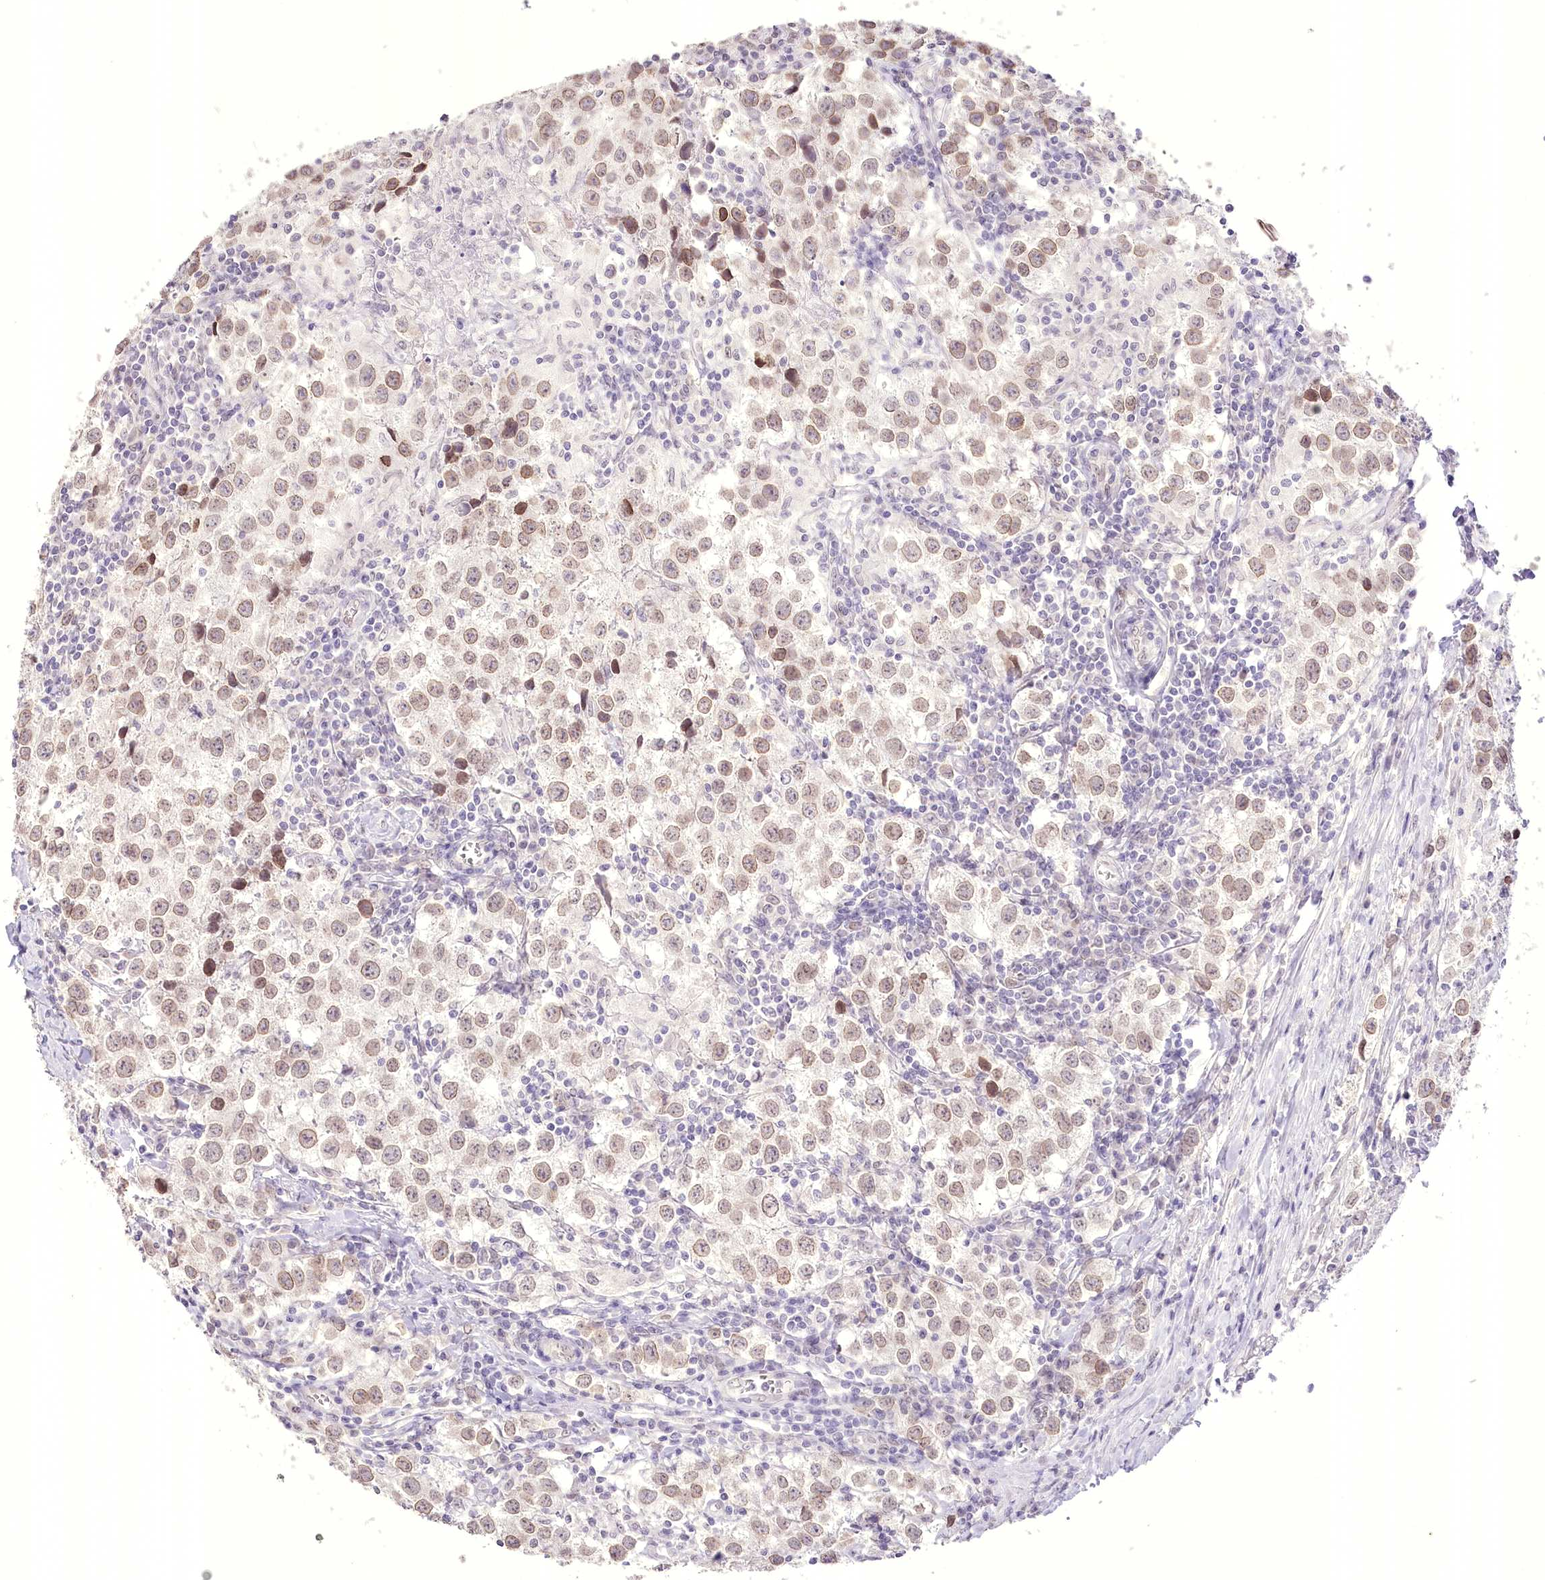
{"staining": {"intensity": "moderate", "quantity": "<25%", "location": "cytoplasmic/membranous,nuclear"}, "tissue": "testis cancer", "cell_type": "Tumor cells", "image_type": "cancer", "snomed": [{"axis": "morphology", "description": "Seminoma, NOS"}, {"axis": "morphology", "description": "Carcinoma, Embryonal, NOS"}, {"axis": "topography", "description": "Testis"}], "caption": "A high-resolution histopathology image shows immunohistochemistry (IHC) staining of testis cancer (seminoma), which shows moderate cytoplasmic/membranous and nuclear positivity in approximately <25% of tumor cells.", "gene": "SLC39A10", "patient": {"sex": "male", "age": 43}}